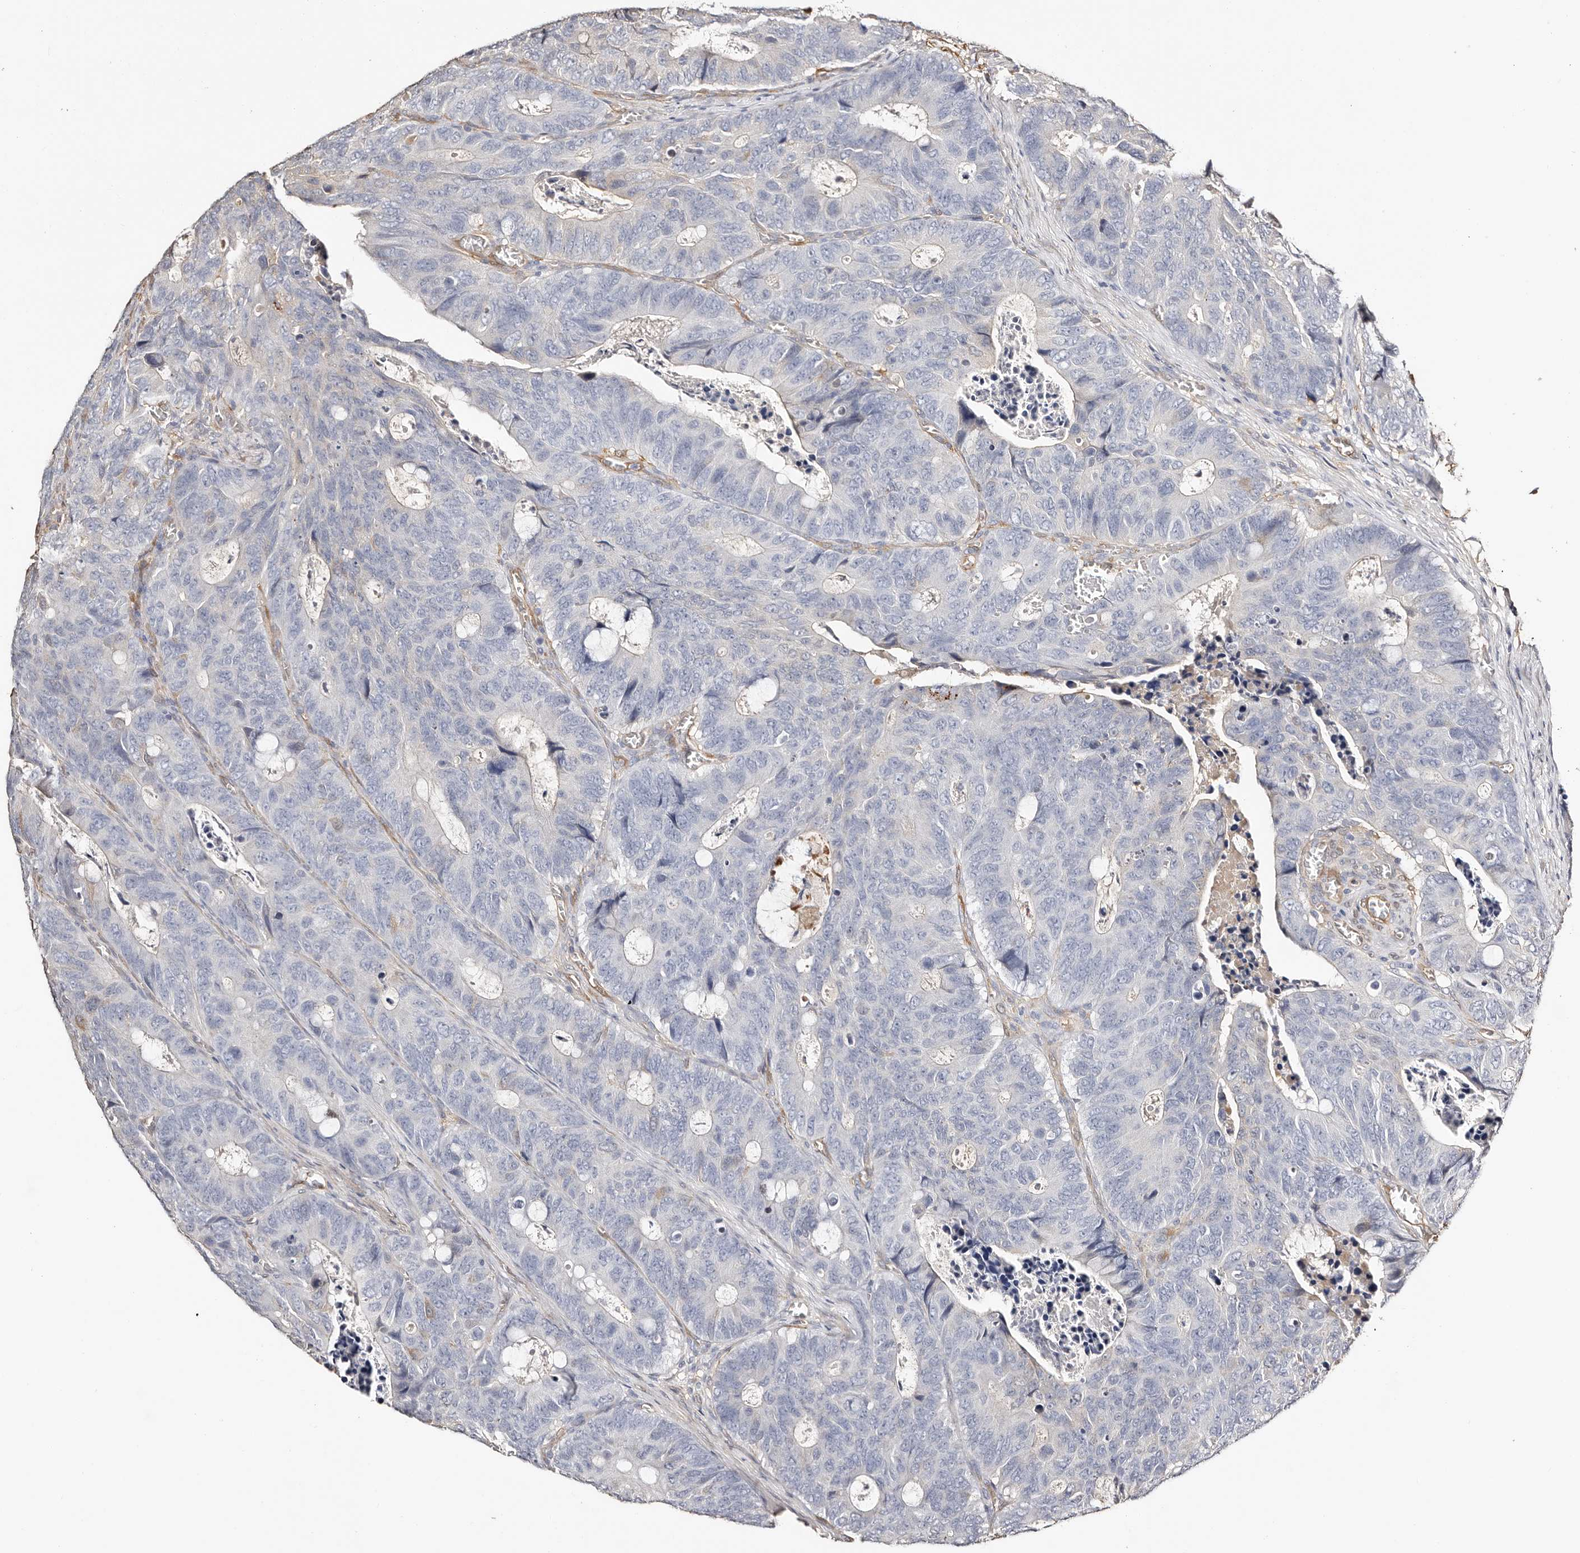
{"staining": {"intensity": "negative", "quantity": "none", "location": "none"}, "tissue": "colorectal cancer", "cell_type": "Tumor cells", "image_type": "cancer", "snomed": [{"axis": "morphology", "description": "Adenocarcinoma, NOS"}, {"axis": "topography", "description": "Colon"}], "caption": "Tumor cells are negative for brown protein staining in colorectal cancer (adenocarcinoma).", "gene": "TGM2", "patient": {"sex": "male", "age": 87}}